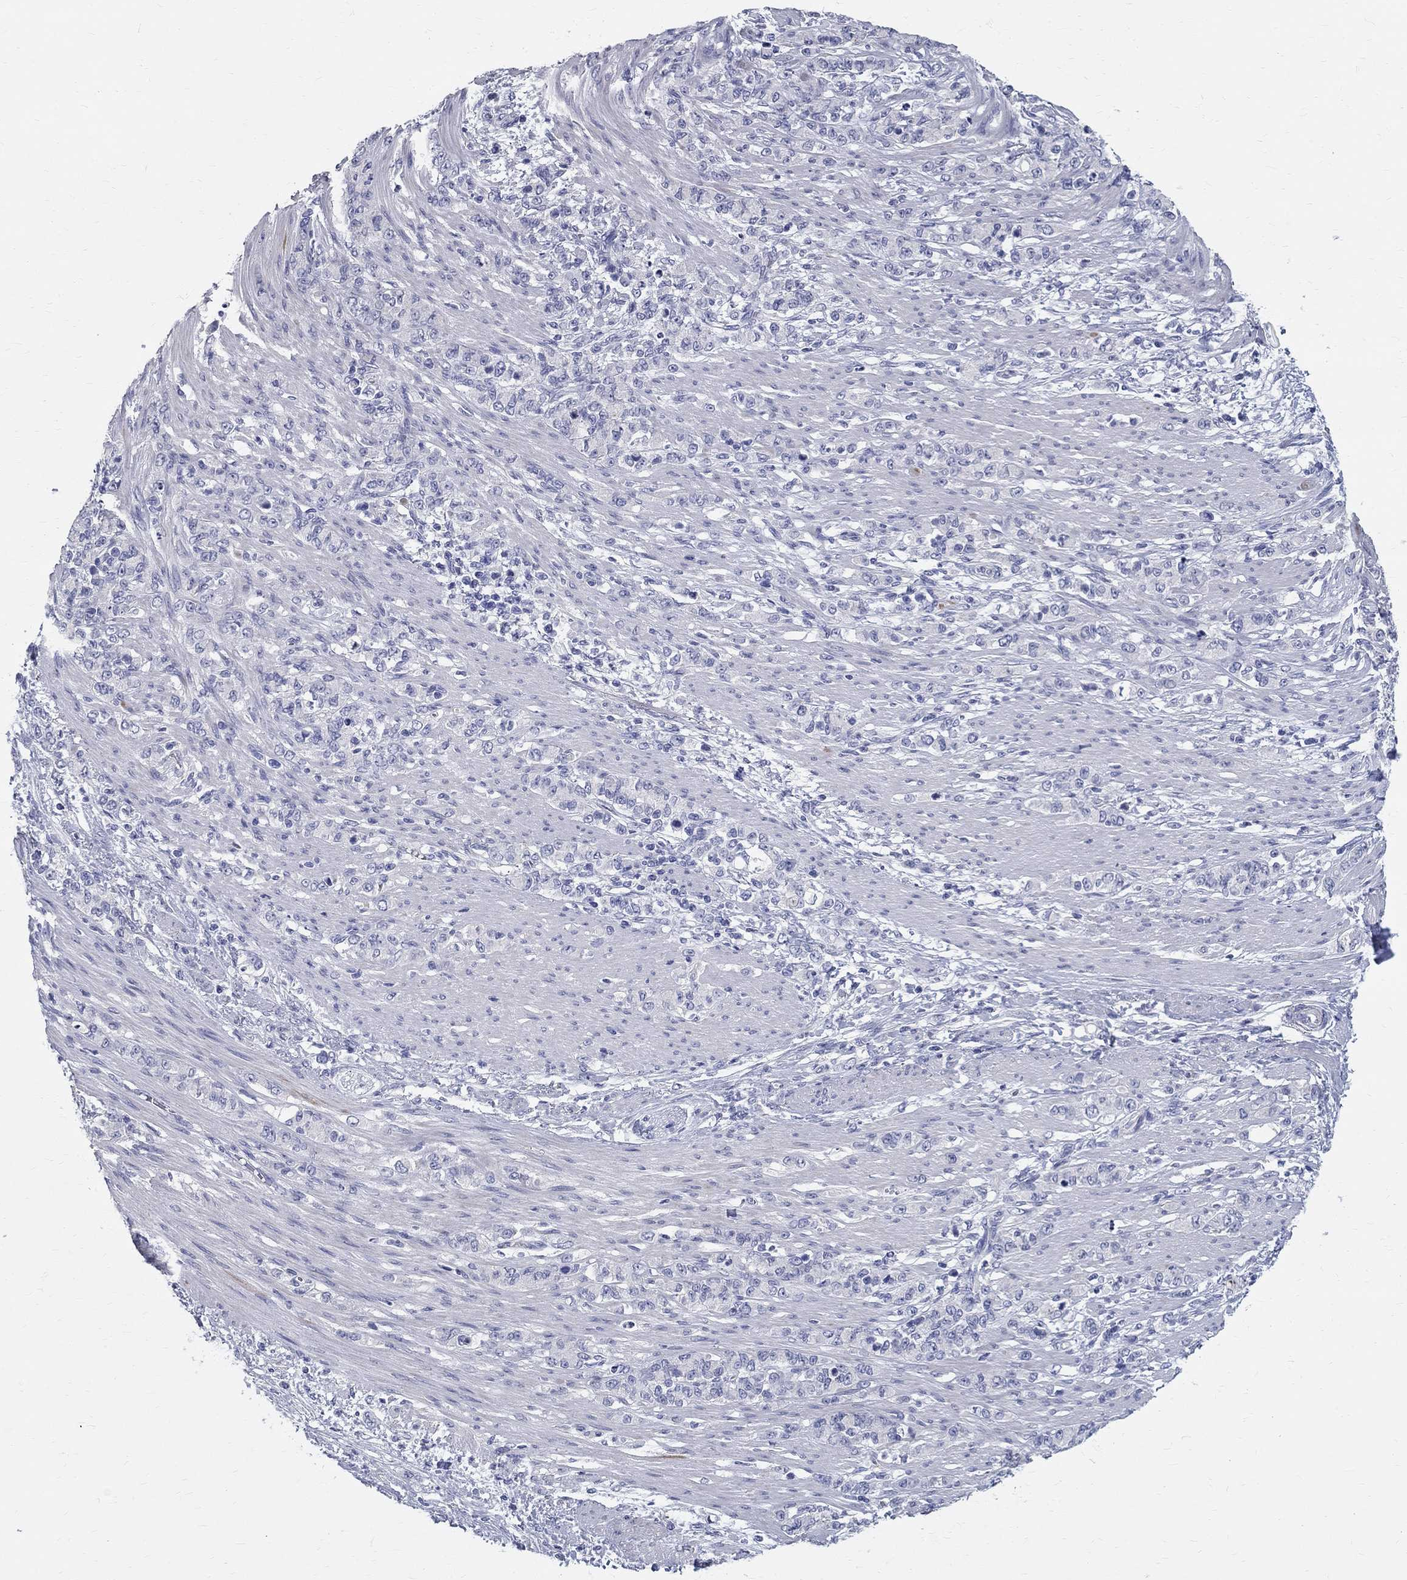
{"staining": {"intensity": "negative", "quantity": "none", "location": "none"}, "tissue": "stomach cancer", "cell_type": "Tumor cells", "image_type": "cancer", "snomed": [{"axis": "morphology", "description": "Normal tissue, NOS"}, {"axis": "morphology", "description": "Adenocarcinoma, NOS"}, {"axis": "topography", "description": "Stomach"}], "caption": "Stomach adenocarcinoma was stained to show a protein in brown. There is no significant expression in tumor cells.", "gene": "TGM4", "patient": {"sex": "female", "age": 79}}